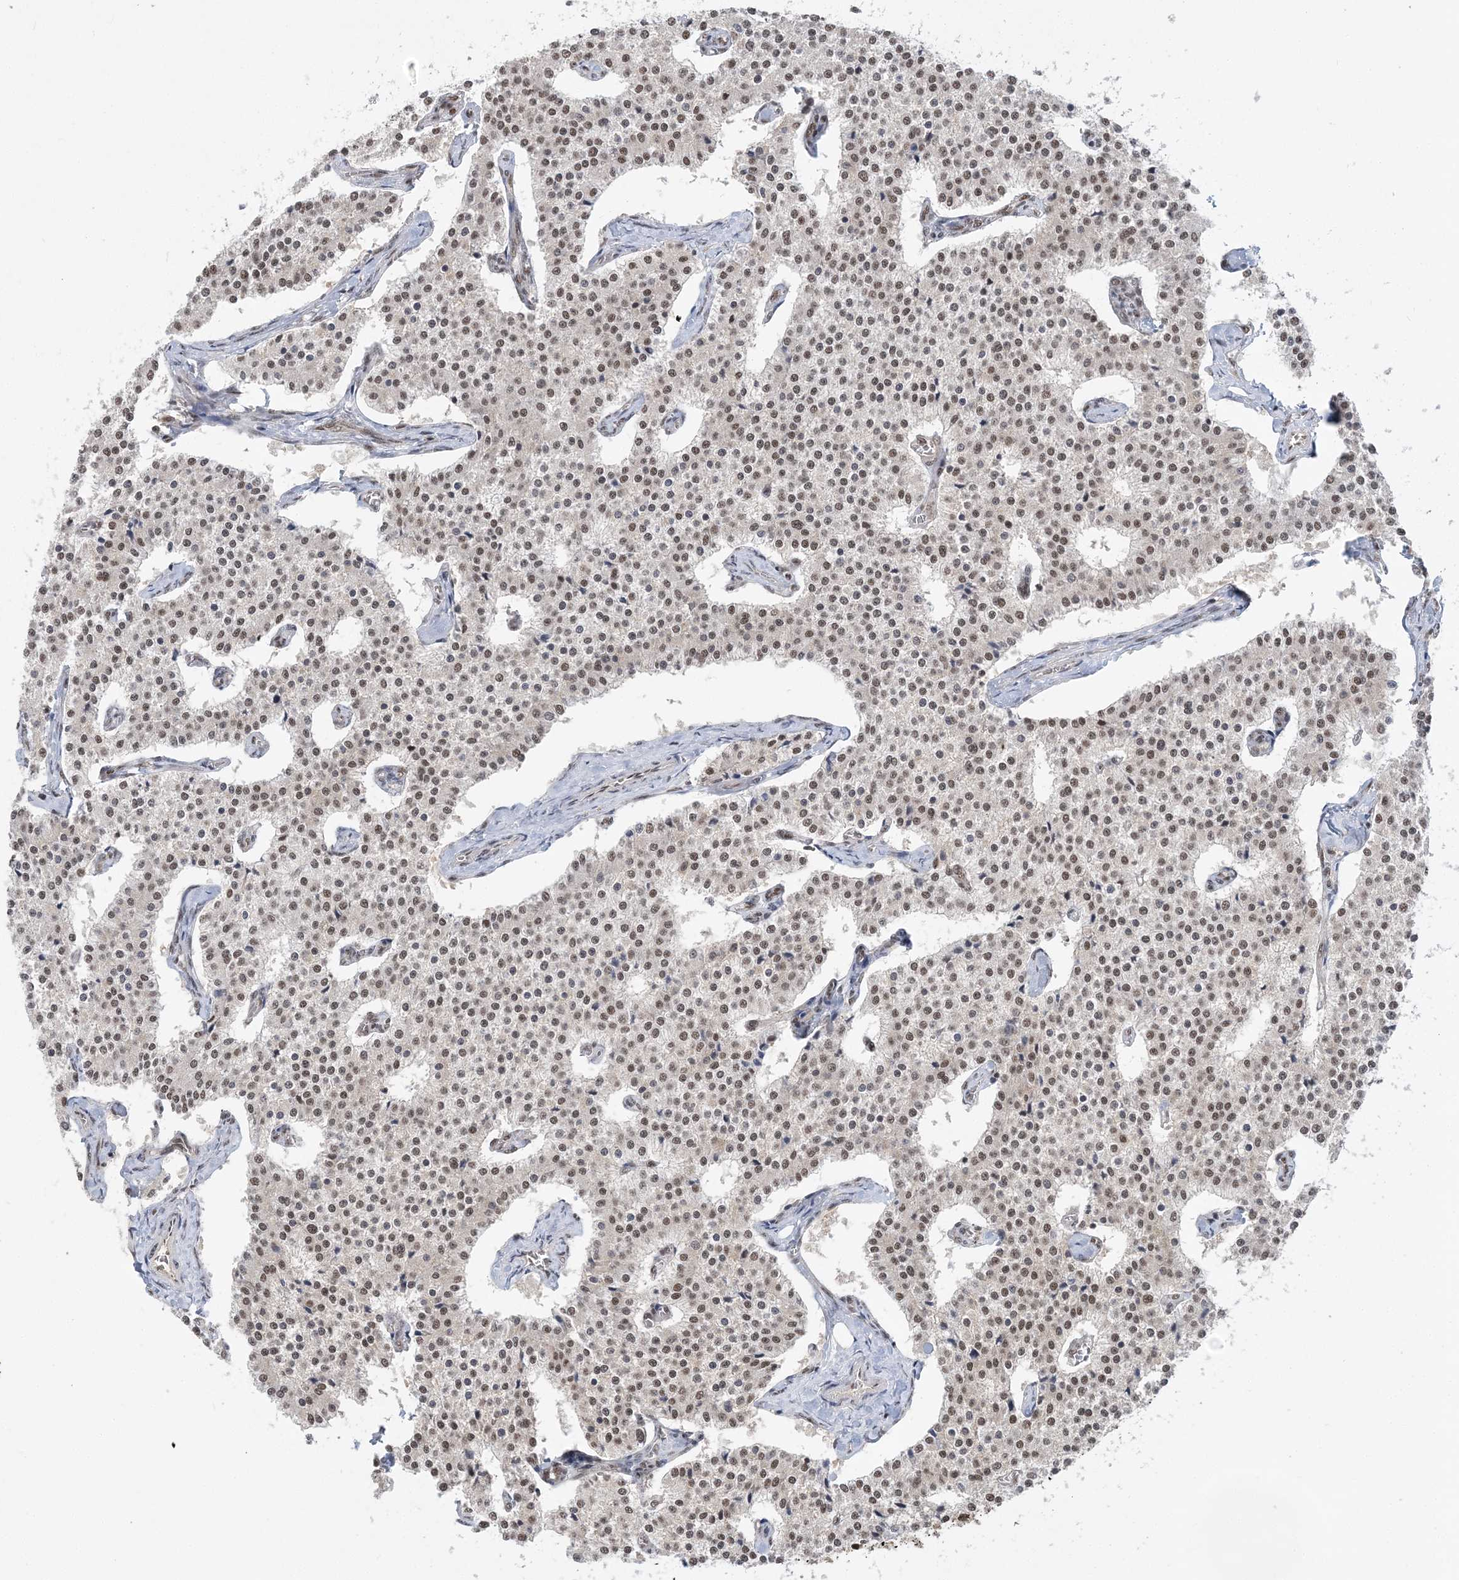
{"staining": {"intensity": "moderate", "quantity": ">75%", "location": "nuclear"}, "tissue": "carcinoid", "cell_type": "Tumor cells", "image_type": "cancer", "snomed": [{"axis": "morphology", "description": "Carcinoid, malignant, NOS"}, {"axis": "topography", "description": "Colon"}], "caption": "This photomicrograph reveals carcinoid stained with immunohistochemistry (IHC) to label a protein in brown. The nuclear of tumor cells show moderate positivity for the protein. Nuclei are counter-stained blue.", "gene": "SEPHS1", "patient": {"sex": "female", "age": 52}}